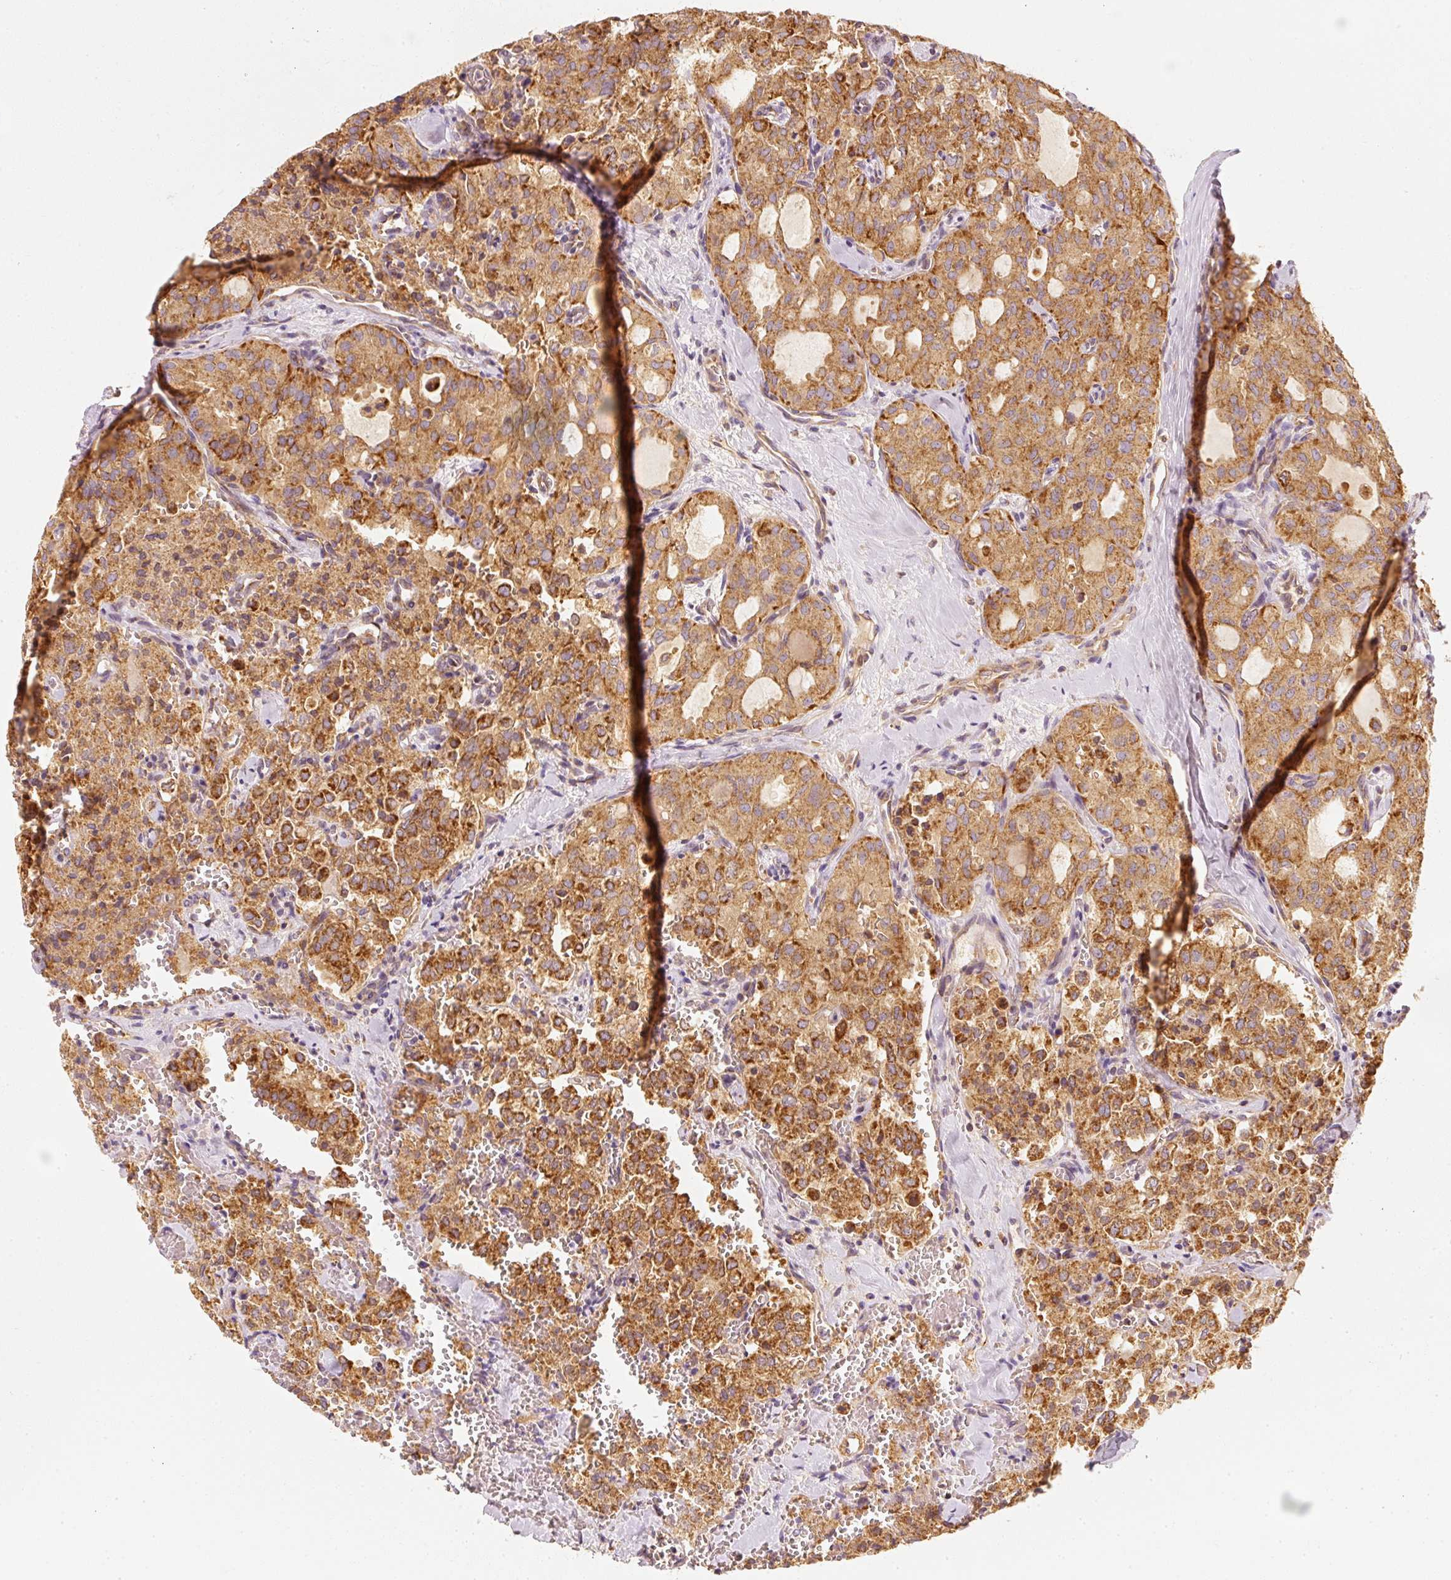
{"staining": {"intensity": "moderate", "quantity": ">75%", "location": "cytoplasmic/membranous"}, "tissue": "thyroid cancer", "cell_type": "Tumor cells", "image_type": "cancer", "snomed": [{"axis": "morphology", "description": "Follicular adenoma carcinoma, NOS"}, {"axis": "topography", "description": "Thyroid gland"}], "caption": "A high-resolution histopathology image shows IHC staining of thyroid follicular adenoma carcinoma, which shows moderate cytoplasmic/membranous staining in about >75% of tumor cells. The staining was performed using DAB (3,3'-diaminobenzidine) to visualize the protein expression in brown, while the nuclei were stained in blue with hematoxylin (Magnification: 20x).", "gene": "TOMM40", "patient": {"sex": "male", "age": 75}}